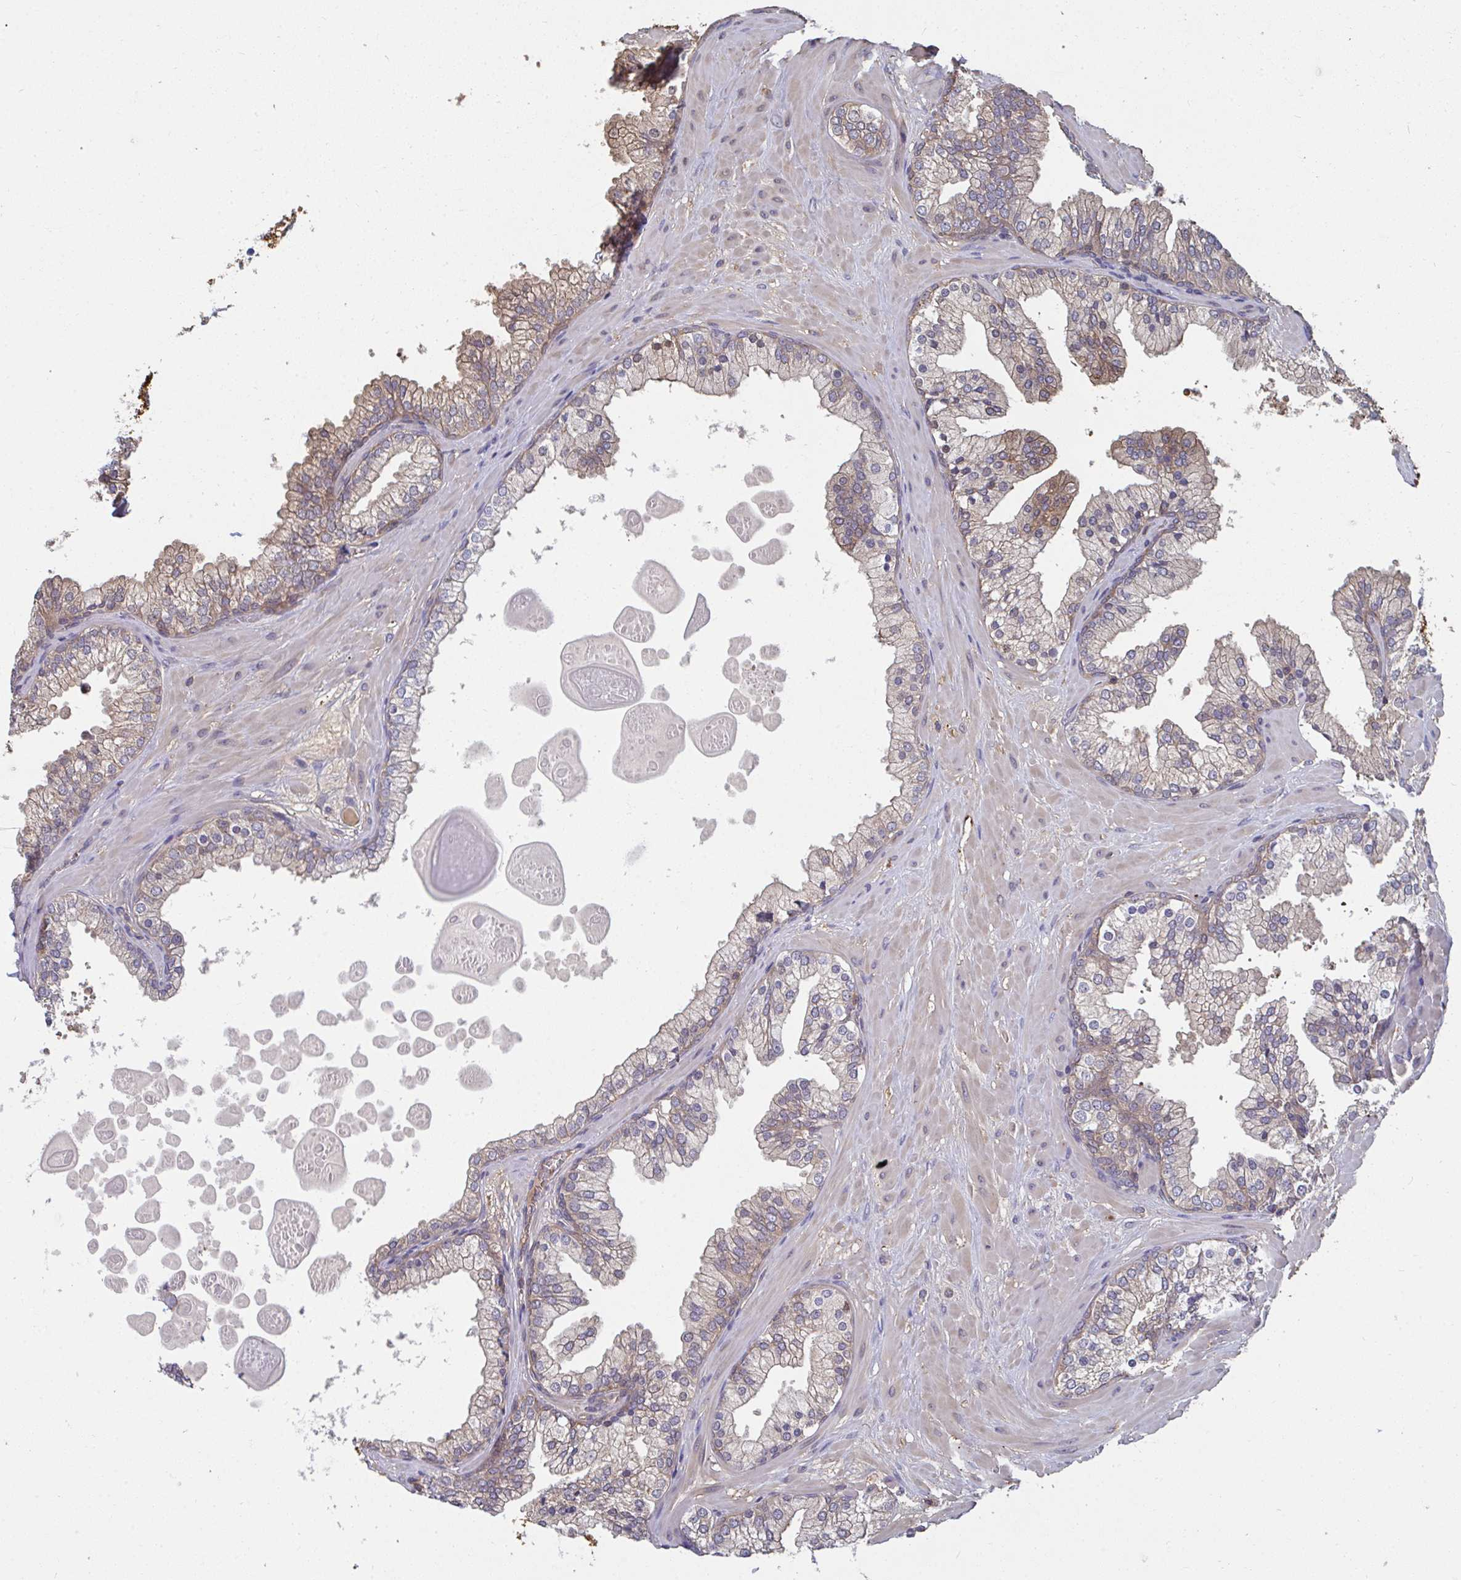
{"staining": {"intensity": "moderate", "quantity": "25%-75%", "location": "cytoplasmic/membranous"}, "tissue": "prostate", "cell_type": "Glandular cells", "image_type": "normal", "snomed": [{"axis": "morphology", "description": "Normal tissue, NOS"}, {"axis": "topography", "description": "Prostate"}, {"axis": "topography", "description": "Peripheral nerve tissue"}], "caption": "This photomicrograph exhibits IHC staining of benign prostate, with medium moderate cytoplasmic/membranous positivity in about 25%-75% of glandular cells.", "gene": "TTC9C", "patient": {"sex": "male", "age": 61}}